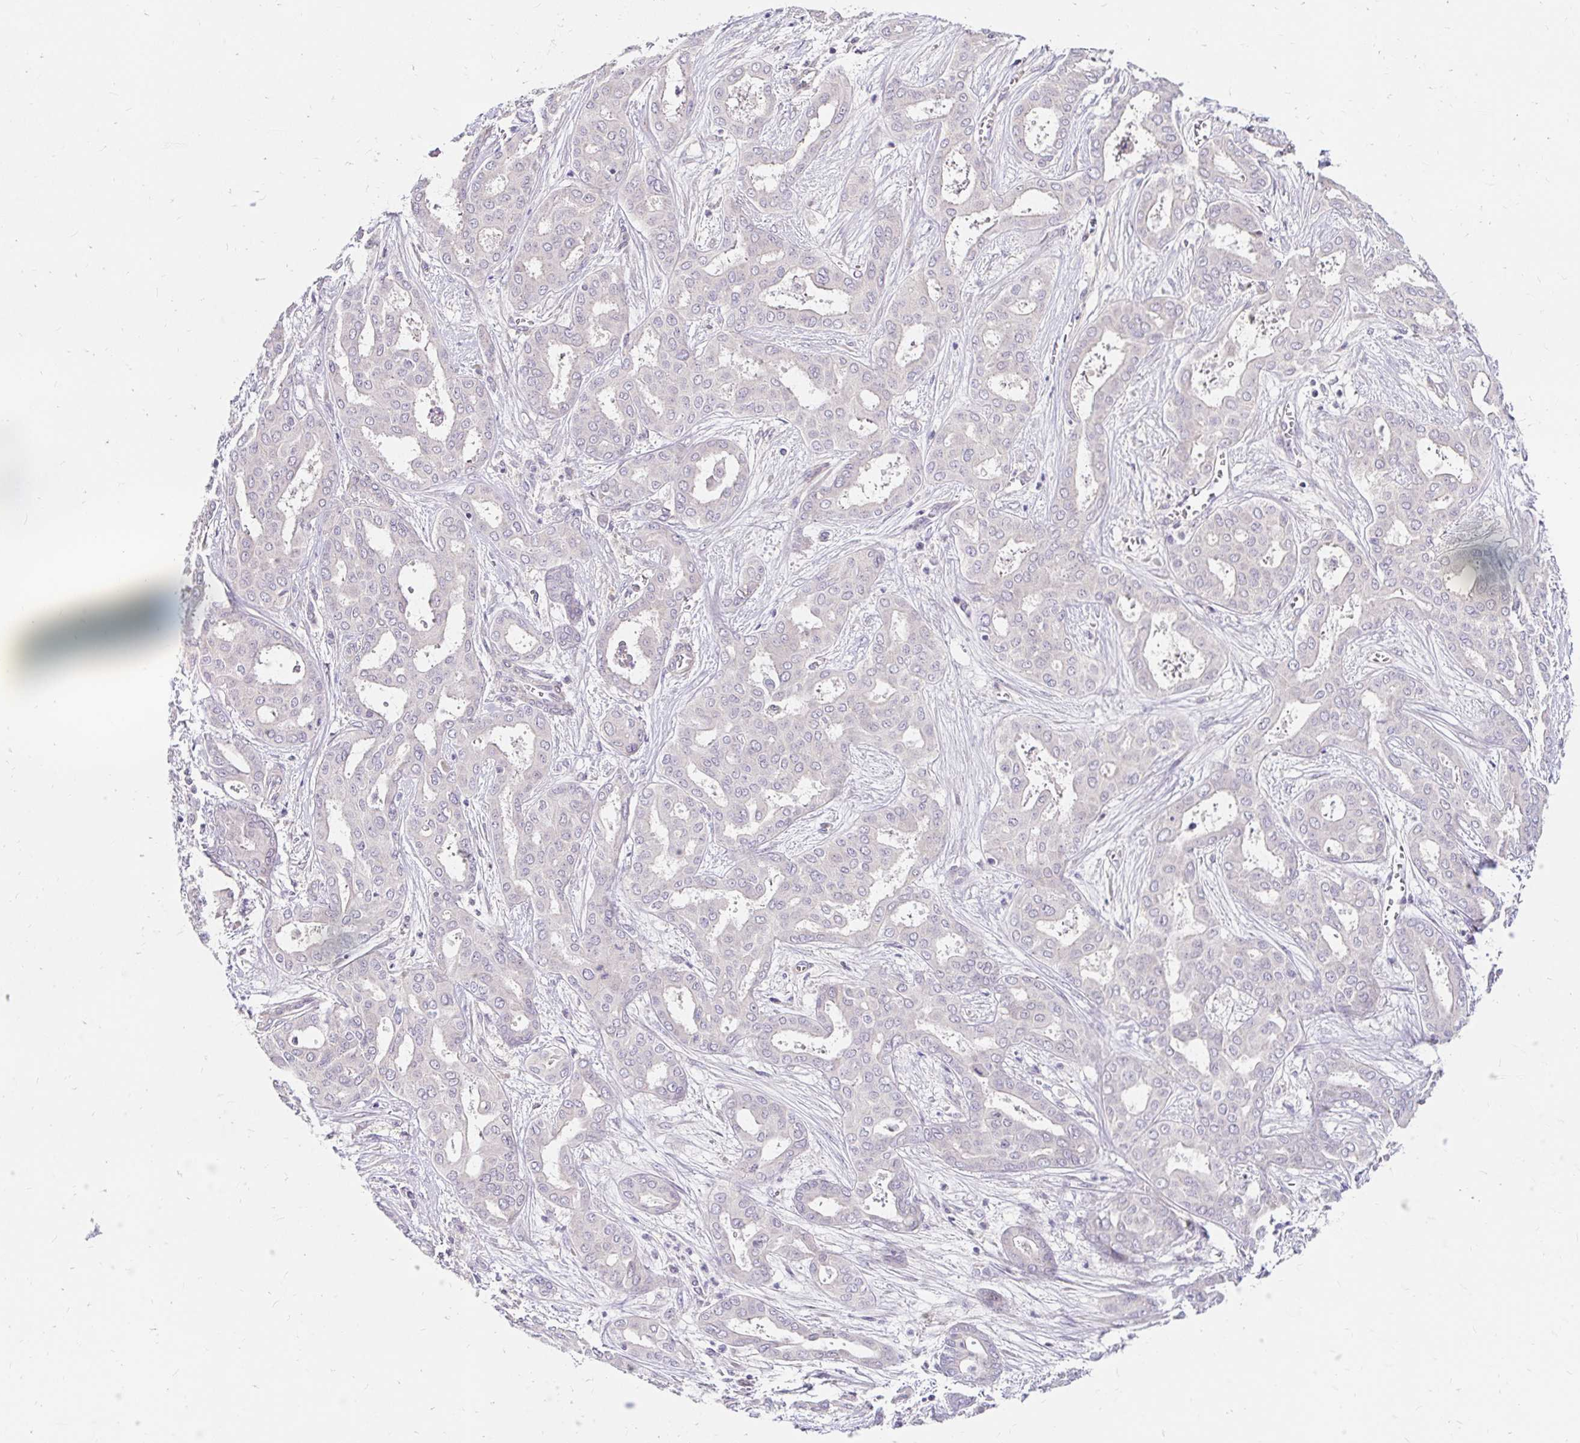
{"staining": {"intensity": "negative", "quantity": "none", "location": "none"}, "tissue": "liver cancer", "cell_type": "Tumor cells", "image_type": "cancer", "snomed": [{"axis": "morphology", "description": "Cholangiocarcinoma"}, {"axis": "topography", "description": "Liver"}], "caption": "IHC image of neoplastic tissue: human liver cancer (cholangiocarcinoma) stained with DAB exhibits no significant protein staining in tumor cells. (Brightfield microscopy of DAB (3,3'-diaminobenzidine) immunohistochemistry at high magnification).", "gene": "GUCY1A1", "patient": {"sex": "female", "age": 64}}